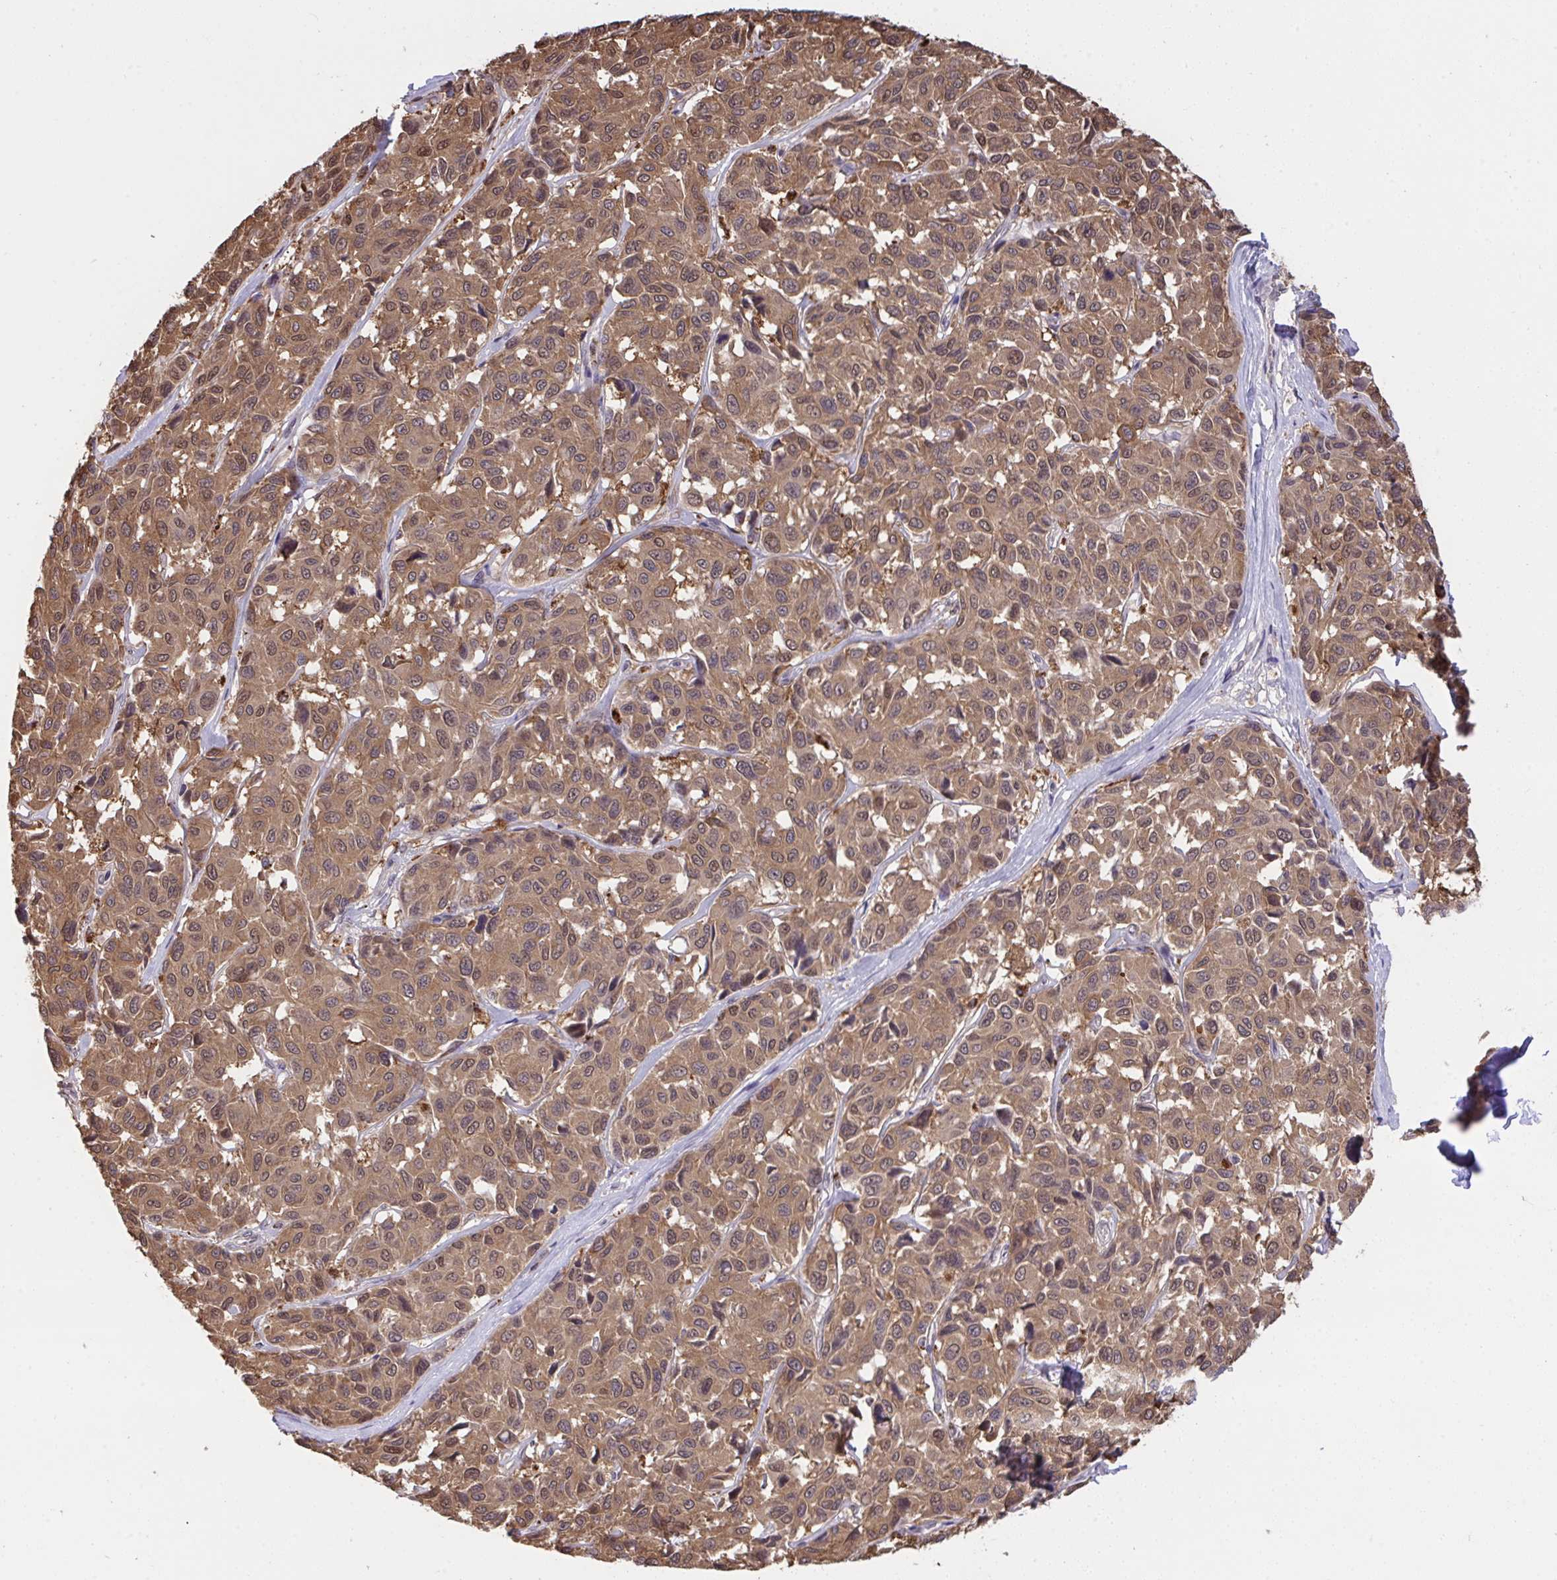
{"staining": {"intensity": "moderate", "quantity": ">75%", "location": "cytoplasmic/membranous,nuclear"}, "tissue": "melanoma", "cell_type": "Tumor cells", "image_type": "cancer", "snomed": [{"axis": "morphology", "description": "Malignant melanoma, NOS"}, {"axis": "topography", "description": "Skin"}], "caption": "Protein expression analysis of melanoma demonstrates moderate cytoplasmic/membranous and nuclear staining in approximately >75% of tumor cells.", "gene": "C12orf57", "patient": {"sex": "female", "age": 66}}